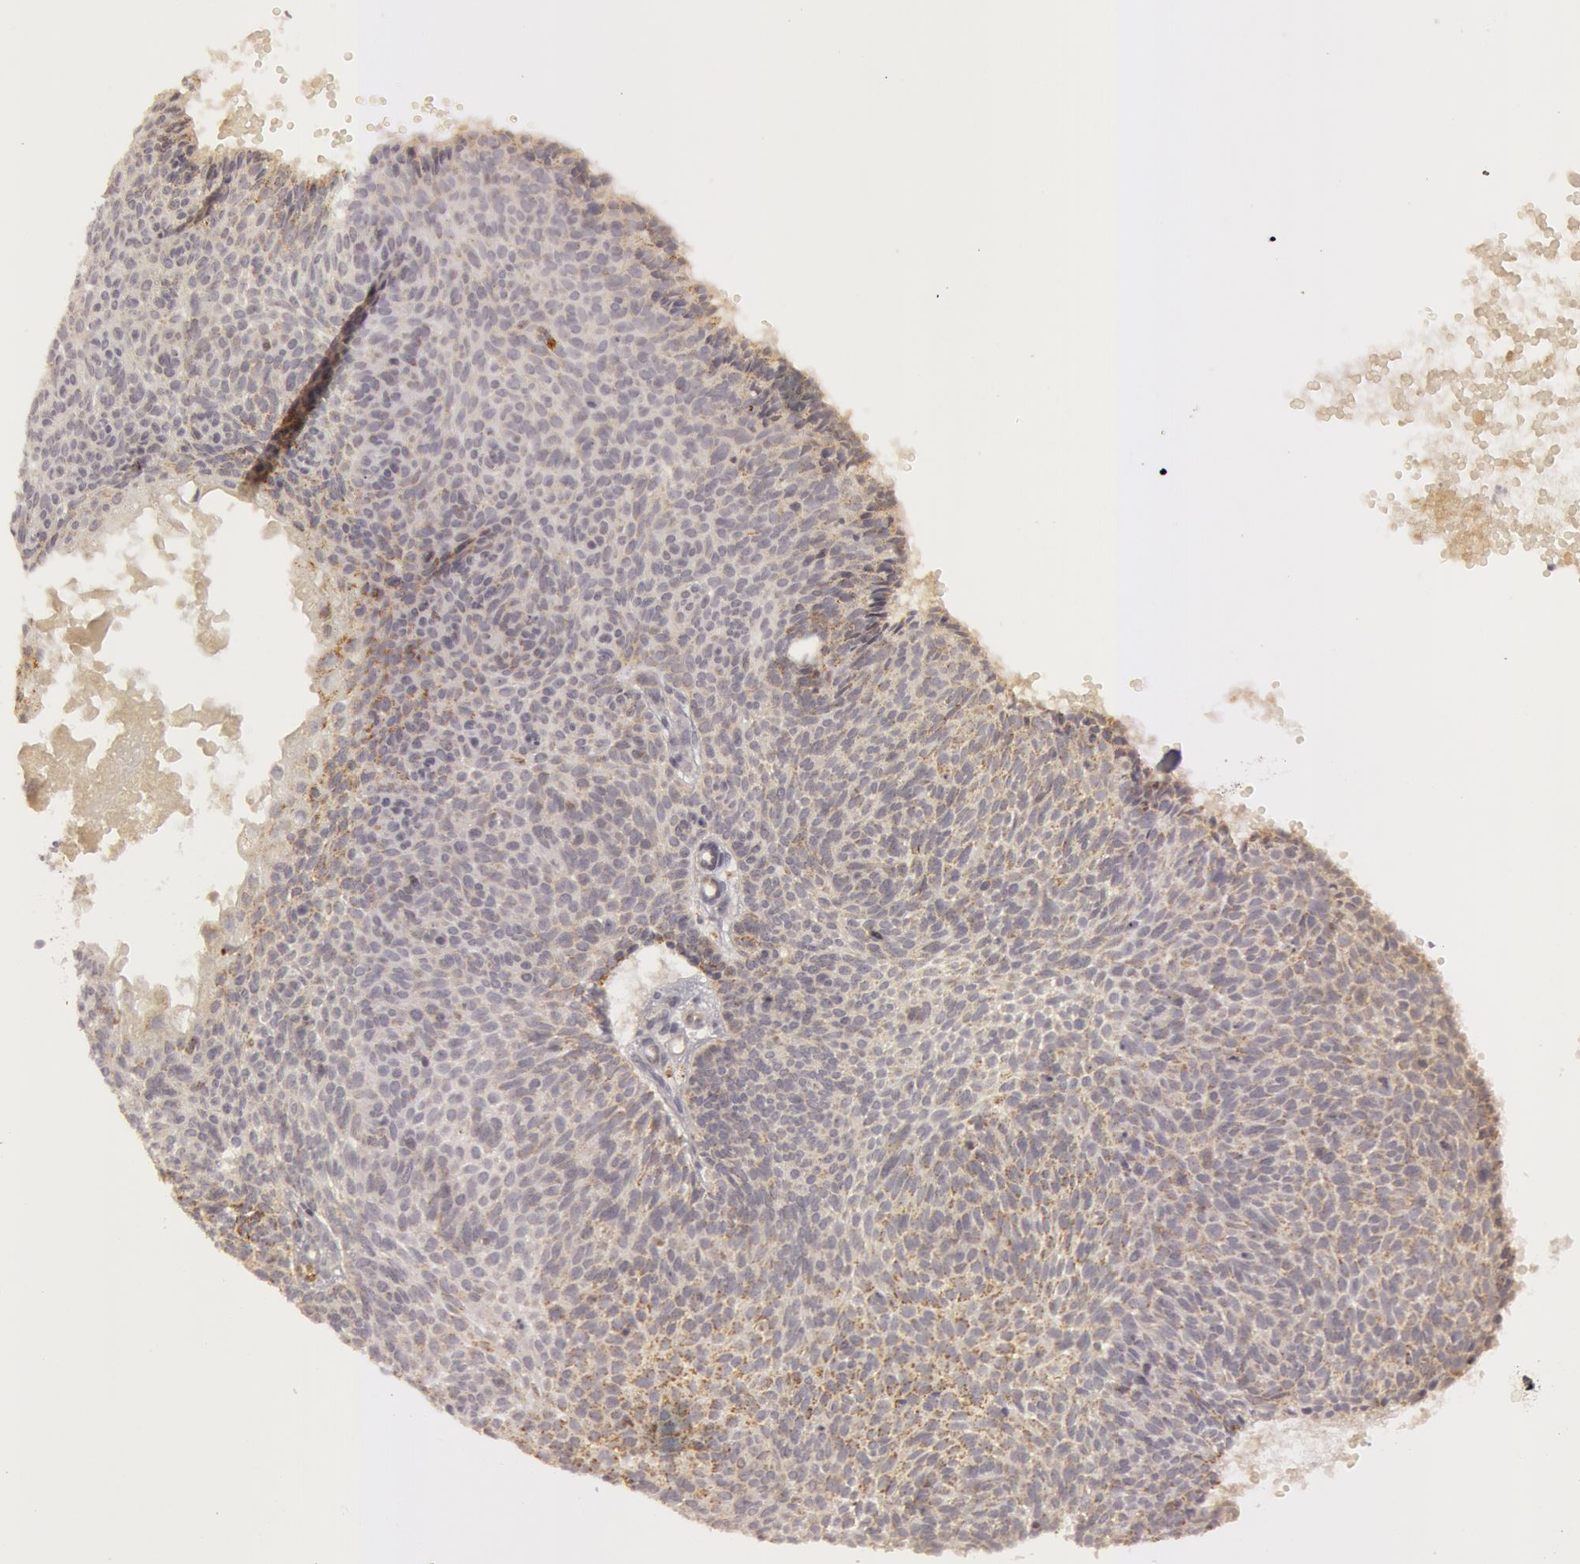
{"staining": {"intensity": "weak", "quantity": ">75%", "location": "cytoplasmic/membranous"}, "tissue": "skin cancer", "cell_type": "Tumor cells", "image_type": "cancer", "snomed": [{"axis": "morphology", "description": "Basal cell carcinoma"}, {"axis": "topography", "description": "Skin"}], "caption": "Brown immunohistochemical staining in human skin basal cell carcinoma demonstrates weak cytoplasmic/membranous staining in about >75% of tumor cells.", "gene": "C7", "patient": {"sex": "male", "age": 84}}